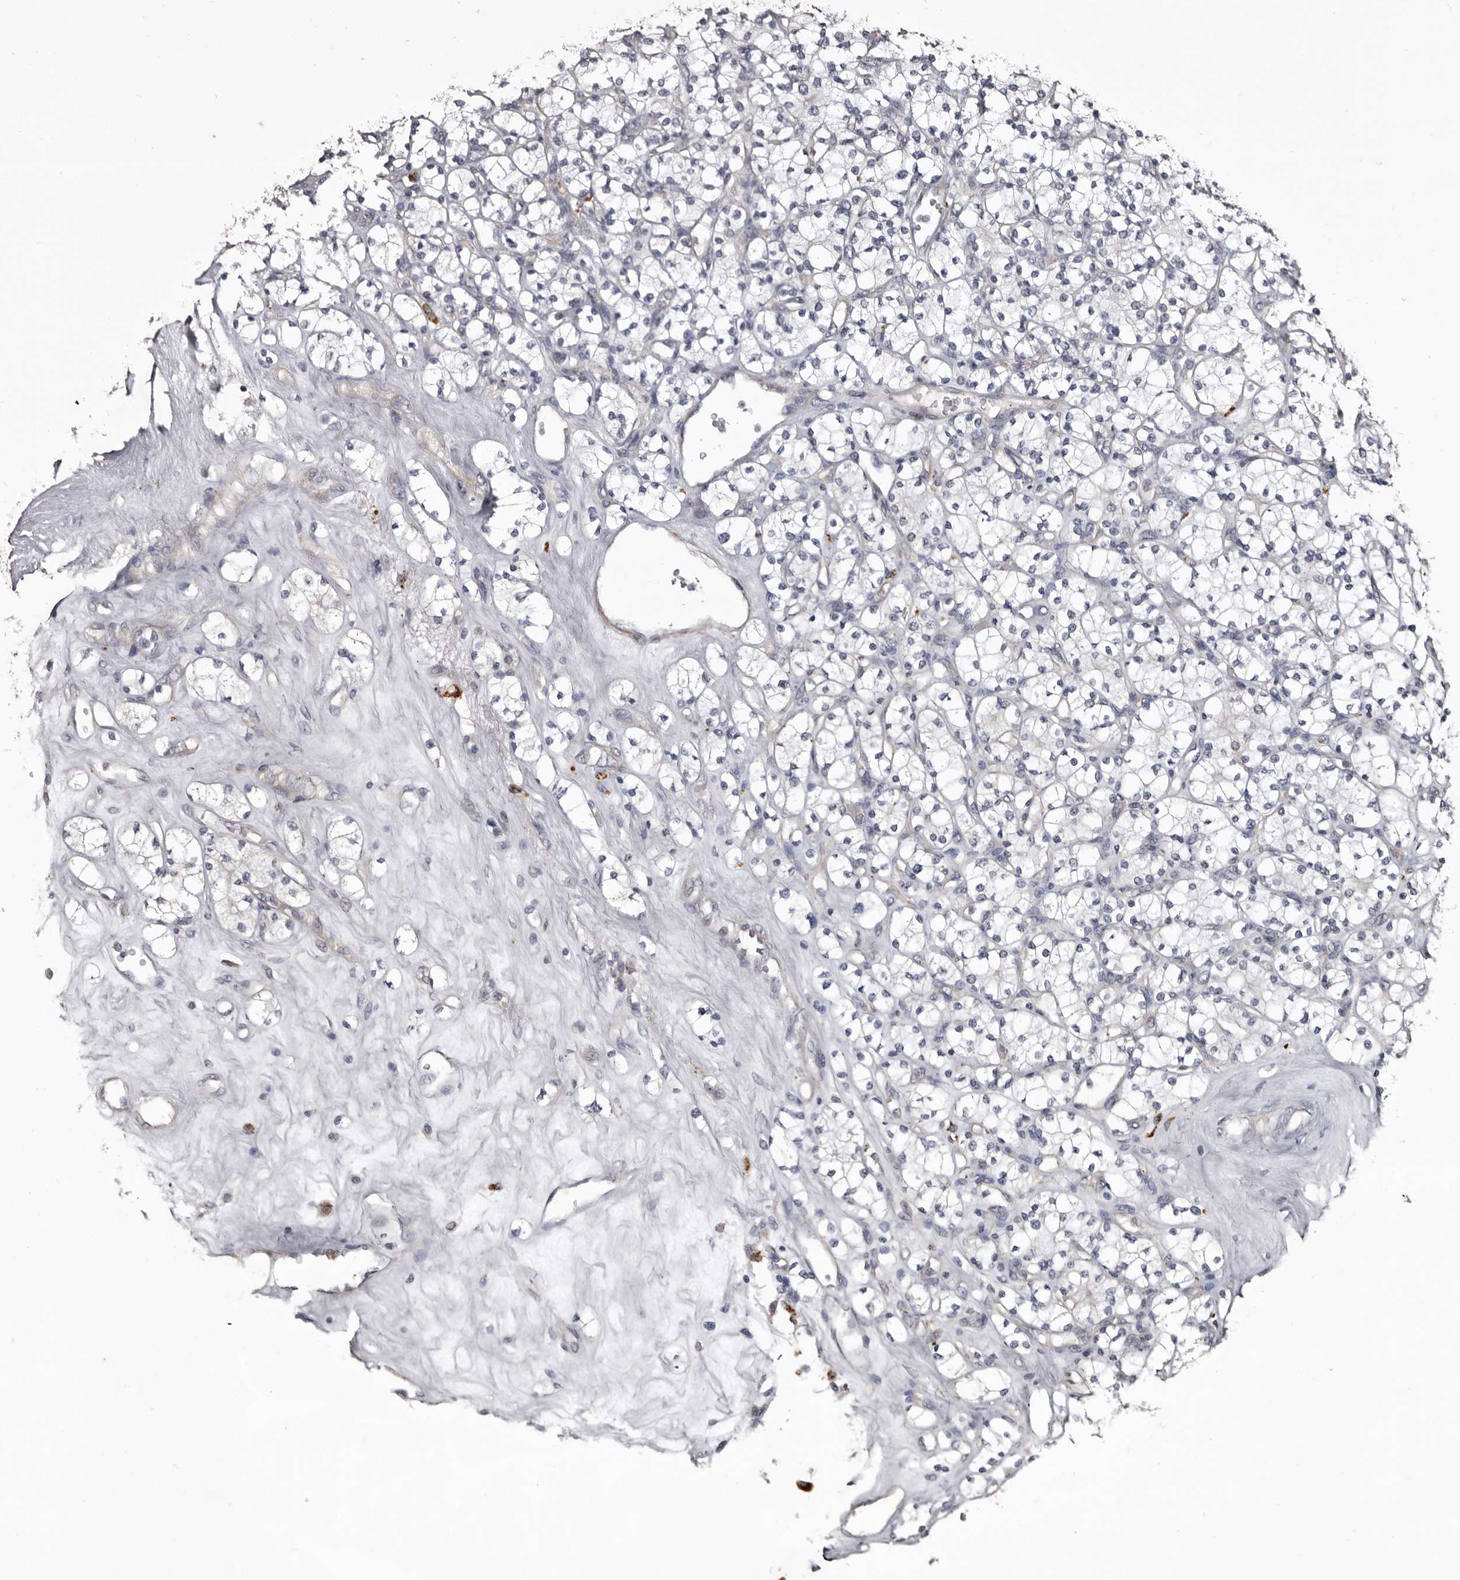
{"staining": {"intensity": "negative", "quantity": "none", "location": "none"}, "tissue": "renal cancer", "cell_type": "Tumor cells", "image_type": "cancer", "snomed": [{"axis": "morphology", "description": "Adenocarcinoma, NOS"}, {"axis": "topography", "description": "Kidney"}], "caption": "The image displays no significant expression in tumor cells of renal cancer (adenocarcinoma).", "gene": "SLC10A4", "patient": {"sex": "male", "age": 77}}